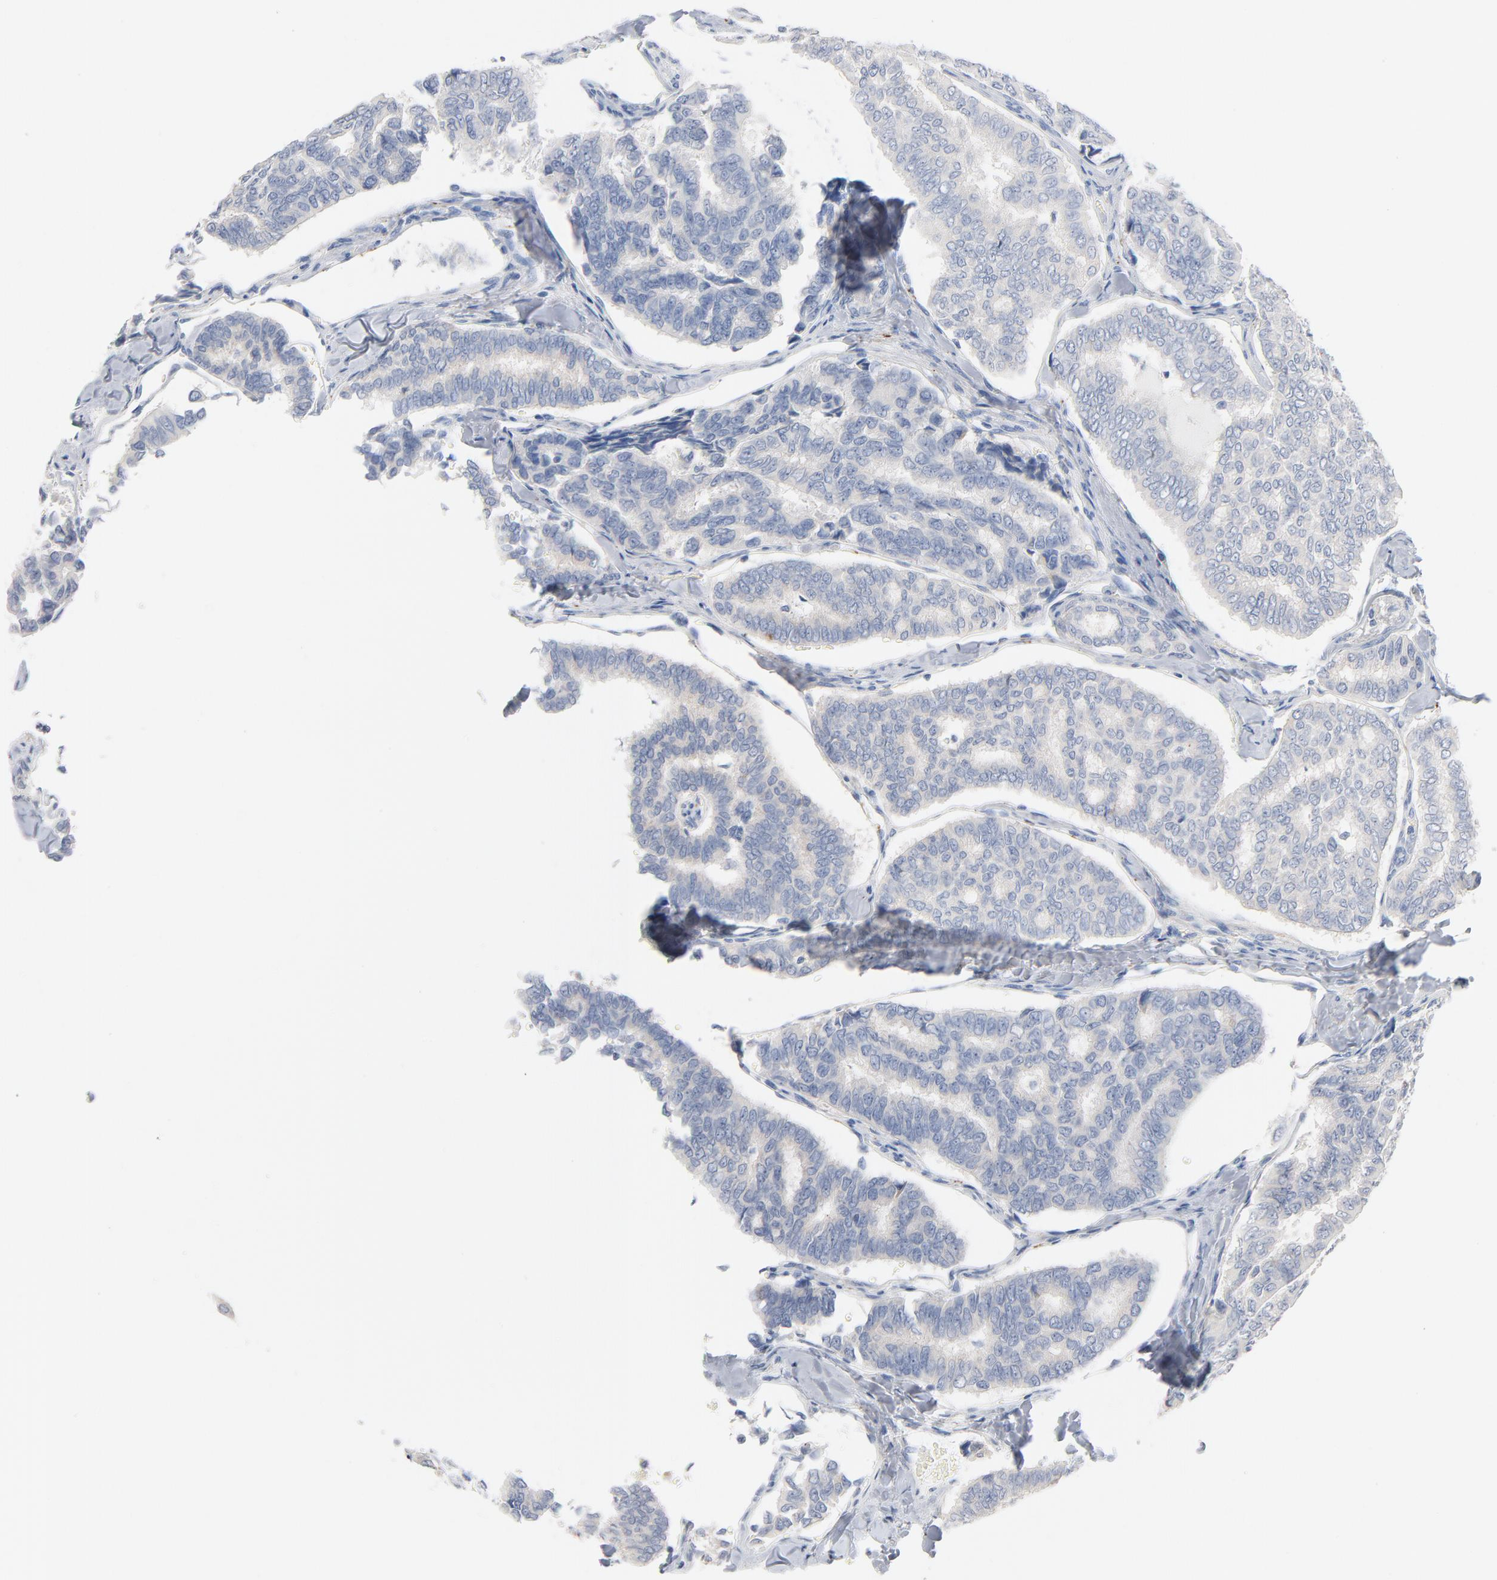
{"staining": {"intensity": "negative", "quantity": "none", "location": "none"}, "tissue": "thyroid cancer", "cell_type": "Tumor cells", "image_type": "cancer", "snomed": [{"axis": "morphology", "description": "Papillary adenocarcinoma, NOS"}, {"axis": "topography", "description": "Thyroid gland"}], "caption": "Immunohistochemistry (IHC) micrograph of human papillary adenocarcinoma (thyroid) stained for a protein (brown), which exhibits no staining in tumor cells.", "gene": "IFT43", "patient": {"sex": "female", "age": 35}}